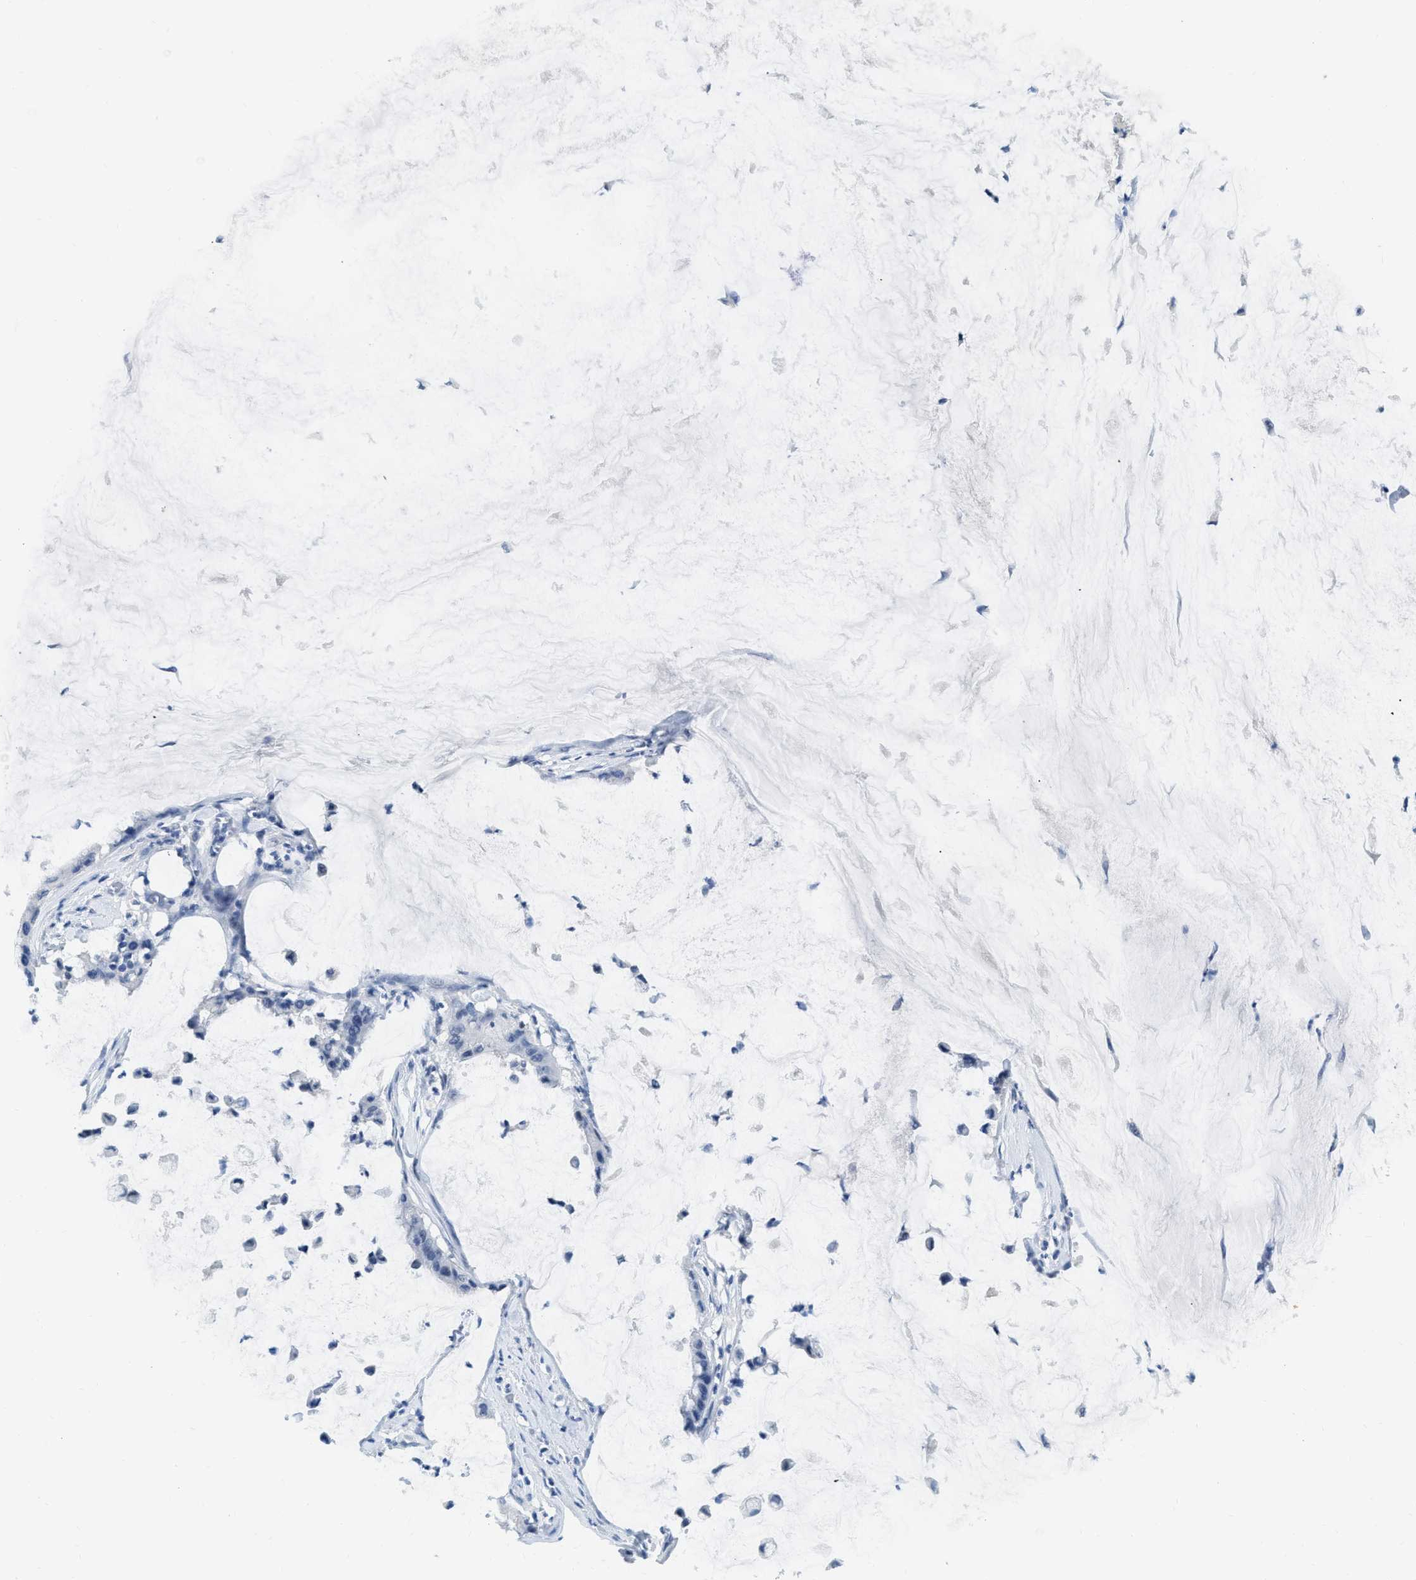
{"staining": {"intensity": "negative", "quantity": "none", "location": "none"}, "tissue": "pancreatic cancer", "cell_type": "Tumor cells", "image_type": "cancer", "snomed": [{"axis": "morphology", "description": "Adenocarcinoma, NOS"}, {"axis": "topography", "description": "Pancreas"}], "caption": "Pancreatic adenocarcinoma was stained to show a protein in brown. There is no significant expression in tumor cells. (DAB (3,3'-diaminobenzidine) IHC visualized using brightfield microscopy, high magnification).", "gene": "TCF7", "patient": {"sex": "male", "age": 41}}